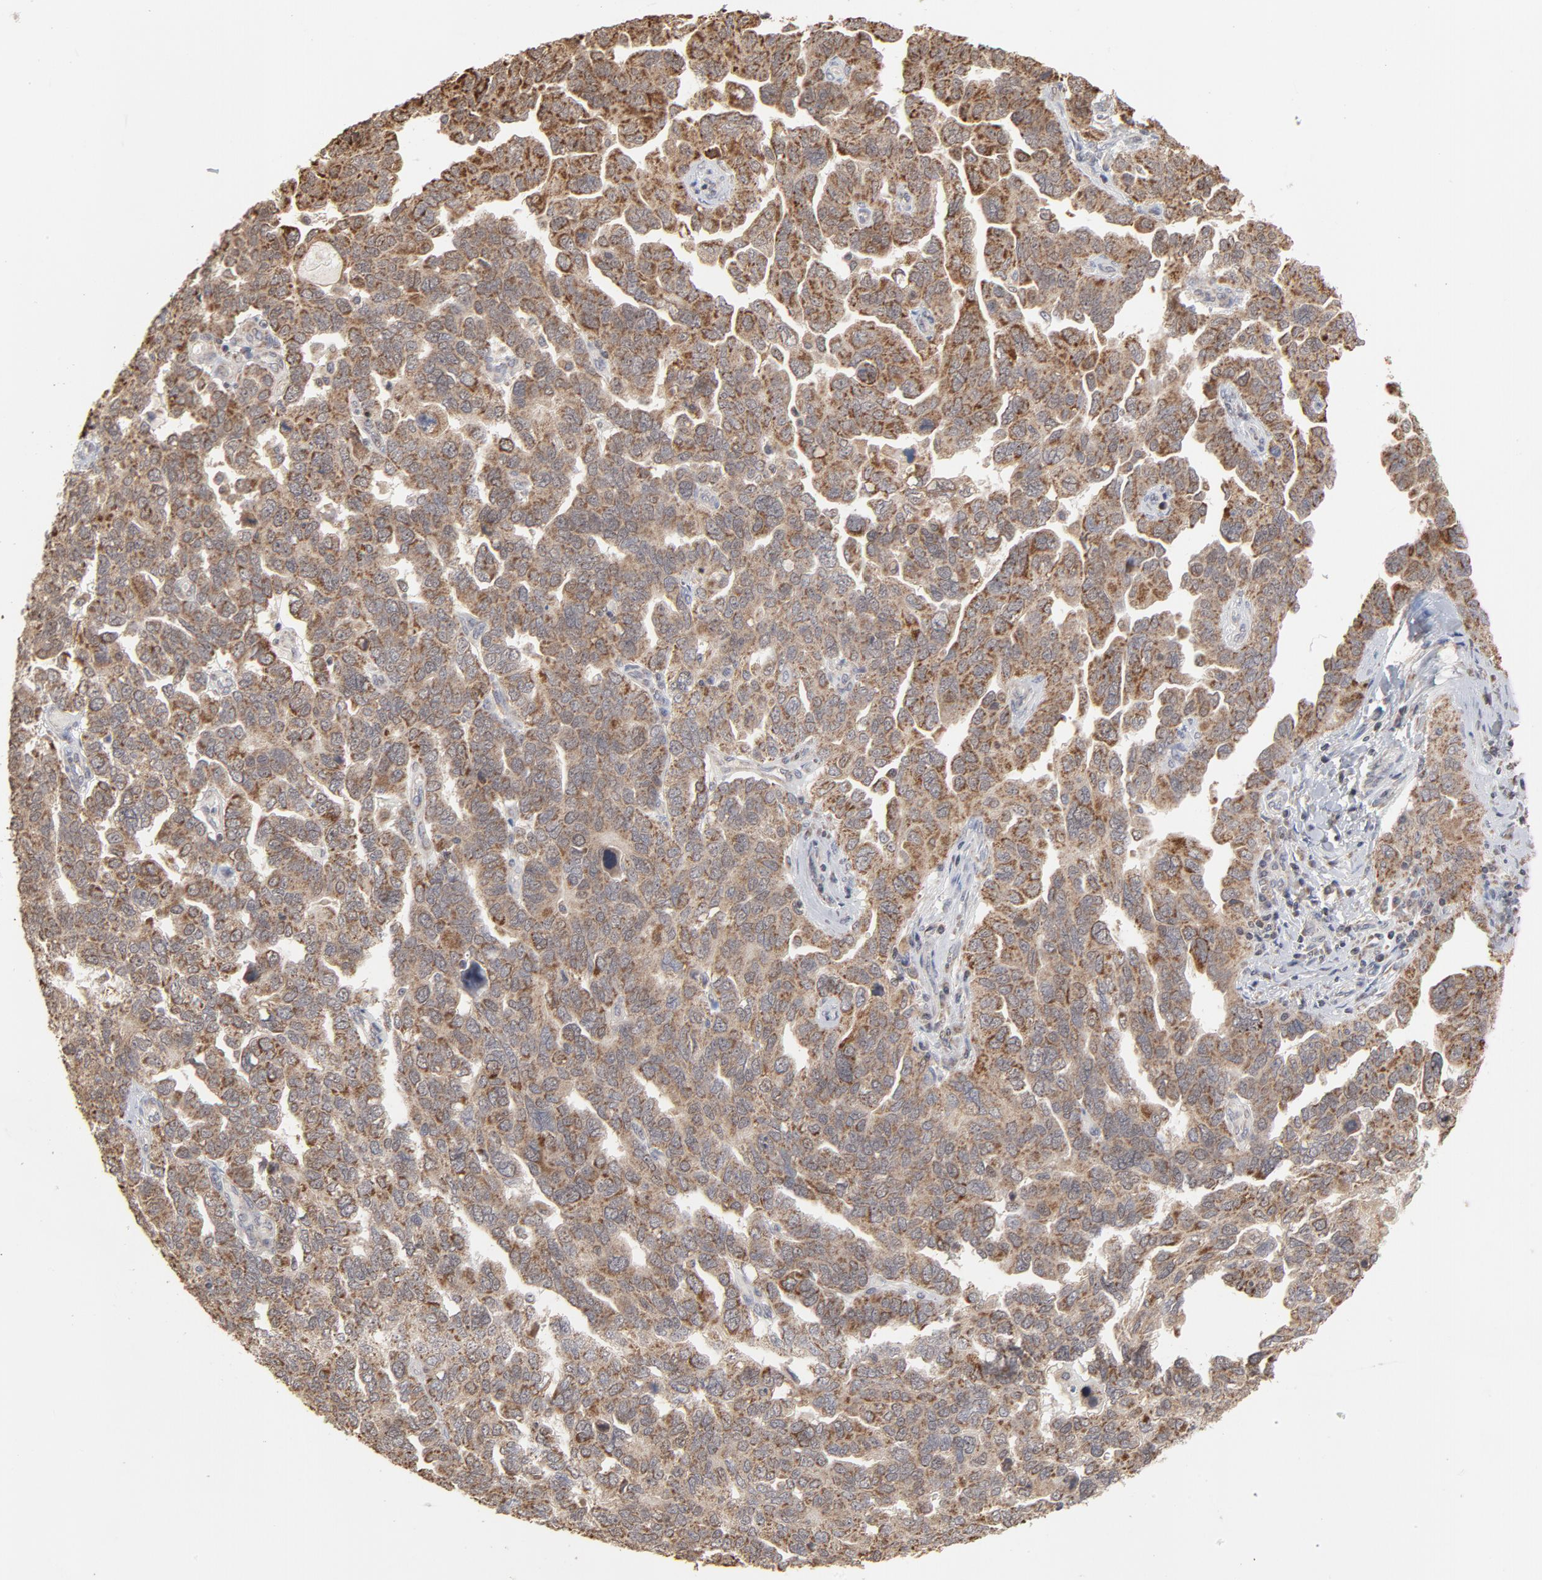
{"staining": {"intensity": "moderate", "quantity": ">75%", "location": "cytoplasmic/membranous"}, "tissue": "ovarian cancer", "cell_type": "Tumor cells", "image_type": "cancer", "snomed": [{"axis": "morphology", "description": "Cystadenocarcinoma, serous, NOS"}, {"axis": "topography", "description": "Ovary"}], "caption": "Moderate cytoplasmic/membranous expression is appreciated in approximately >75% of tumor cells in ovarian cancer.", "gene": "ARIH1", "patient": {"sex": "female", "age": 64}}